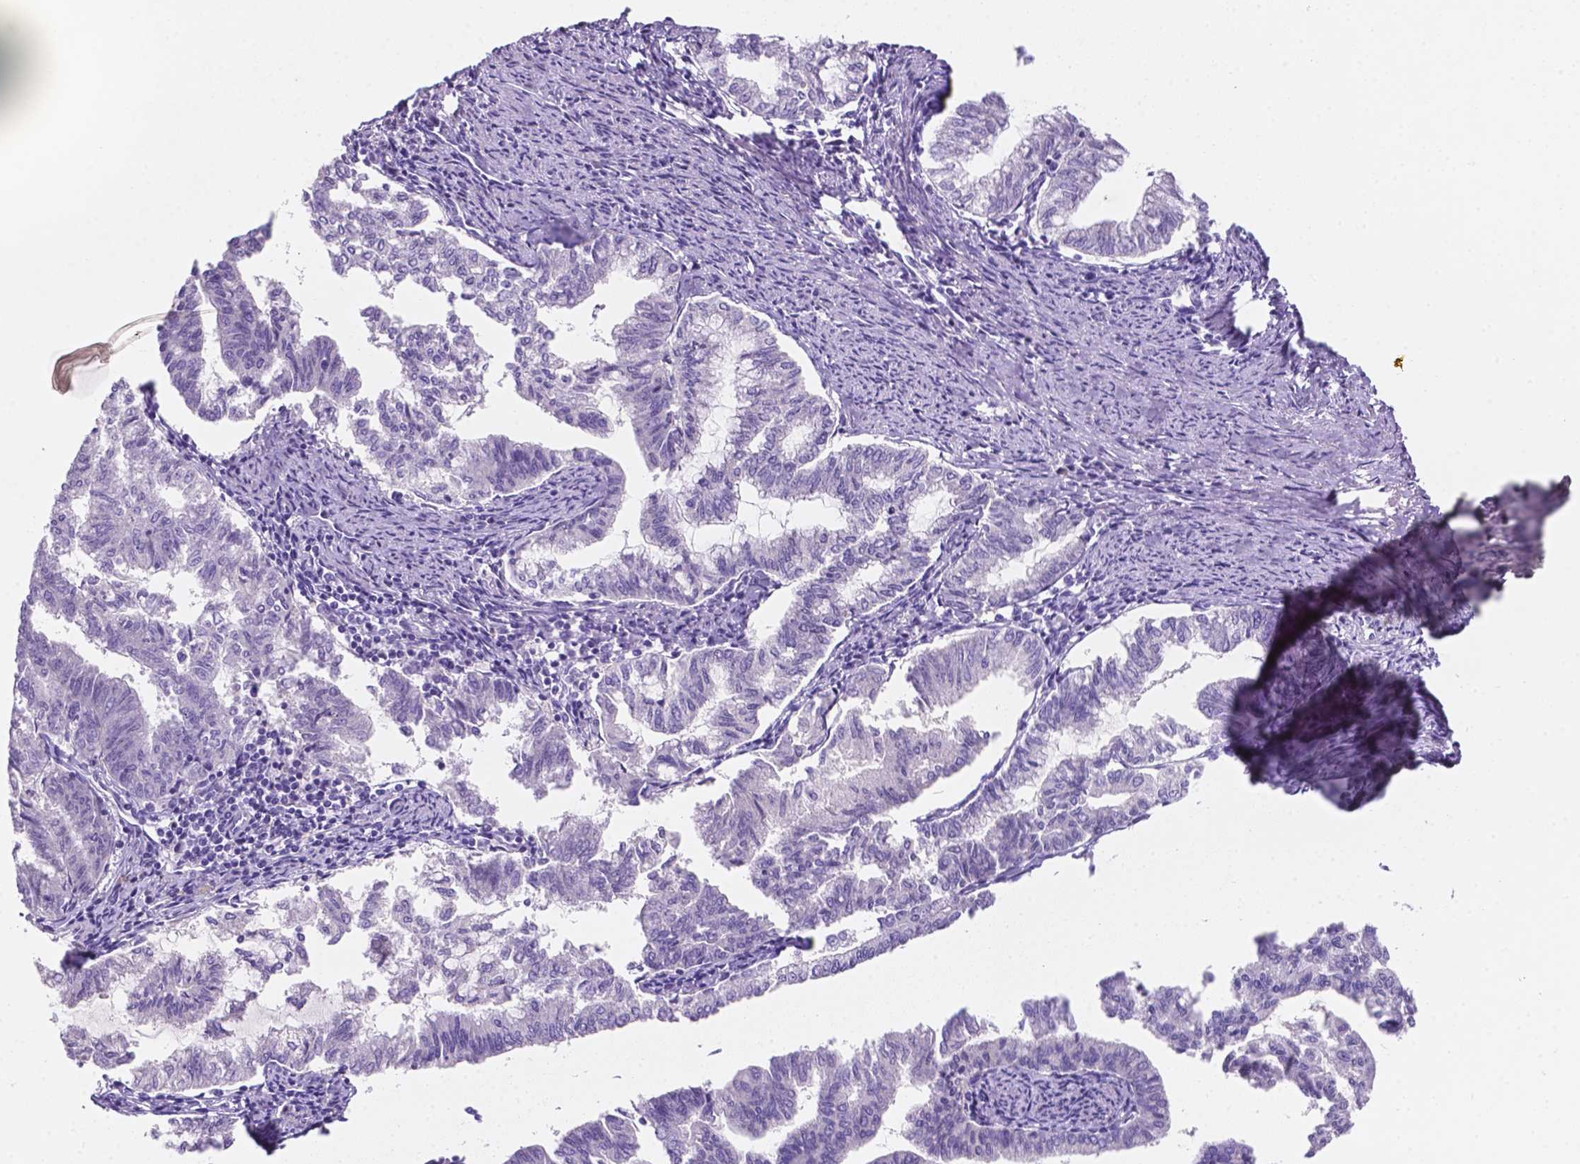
{"staining": {"intensity": "negative", "quantity": "none", "location": "none"}, "tissue": "endometrial cancer", "cell_type": "Tumor cells", "image_type": "cancer", "snomed": [{"axis": "morphology", "description": "Adenocarcinoma, NOS"}, {"axis": "topography", "description": "Endometrium"}], "caption": "IHC histopathology image of endometrial cancer (adenocarcinoma) stained for a protein (brown), which displays no staining in tumor cells.", "gene": "EBLN2", "patient": {"sex": "female", "age": 79}}